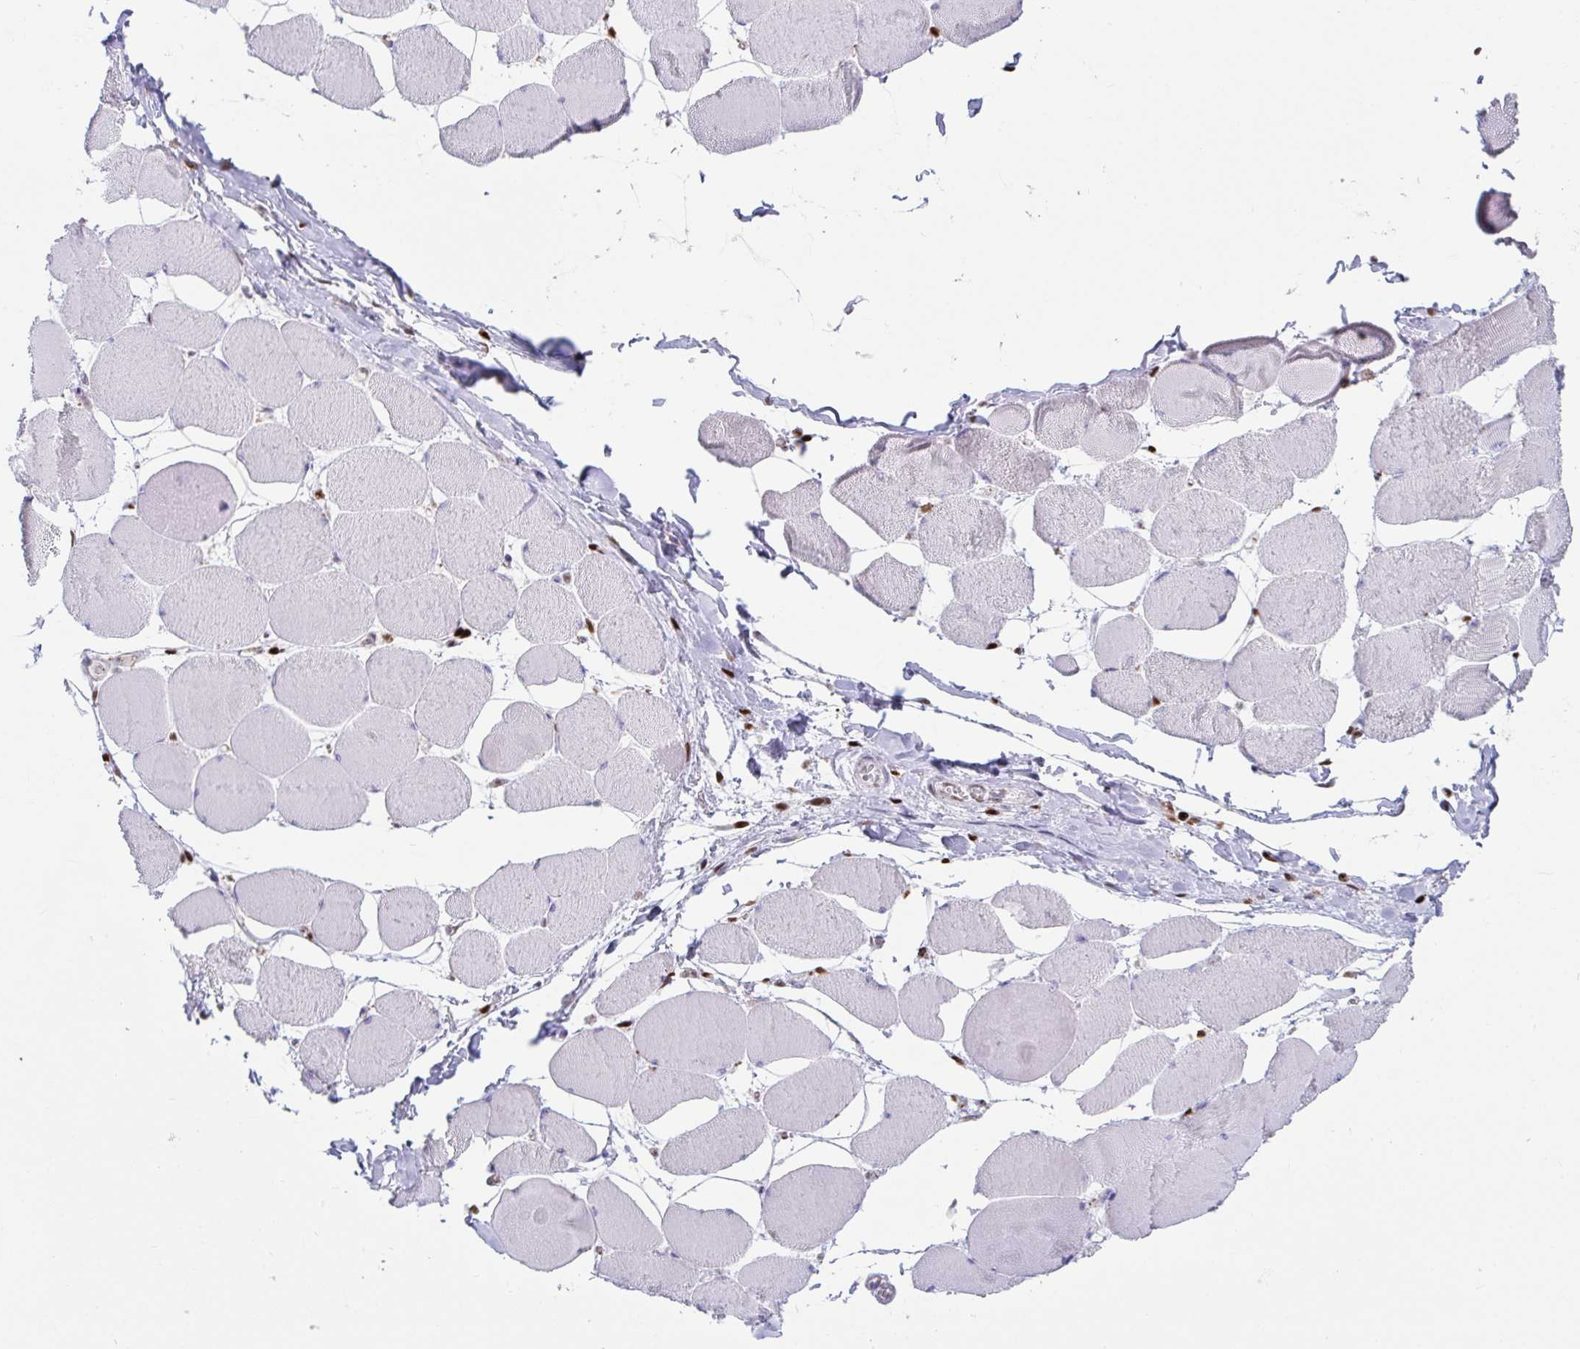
{"staining": {"intensity": "negative", "quantity": "none", "location": "none"}, "tissue": "skeletal muscle", "cell_type": "Myocytes", "image_type": "normal", "snomed": [{"axis": "morphology", "description": "Normal tissue, NOS"}, {"axis": "topography", "description": "Skeletal muscle"}], "caption": "Immunohistochemical staining of normal skeletal muscle demonstrates no significant expression in myocytes. (IHC, brightfield microscopy, high magnification).", "gene": "ZNF586", "patient": {"sex": "female", "age": 75}}